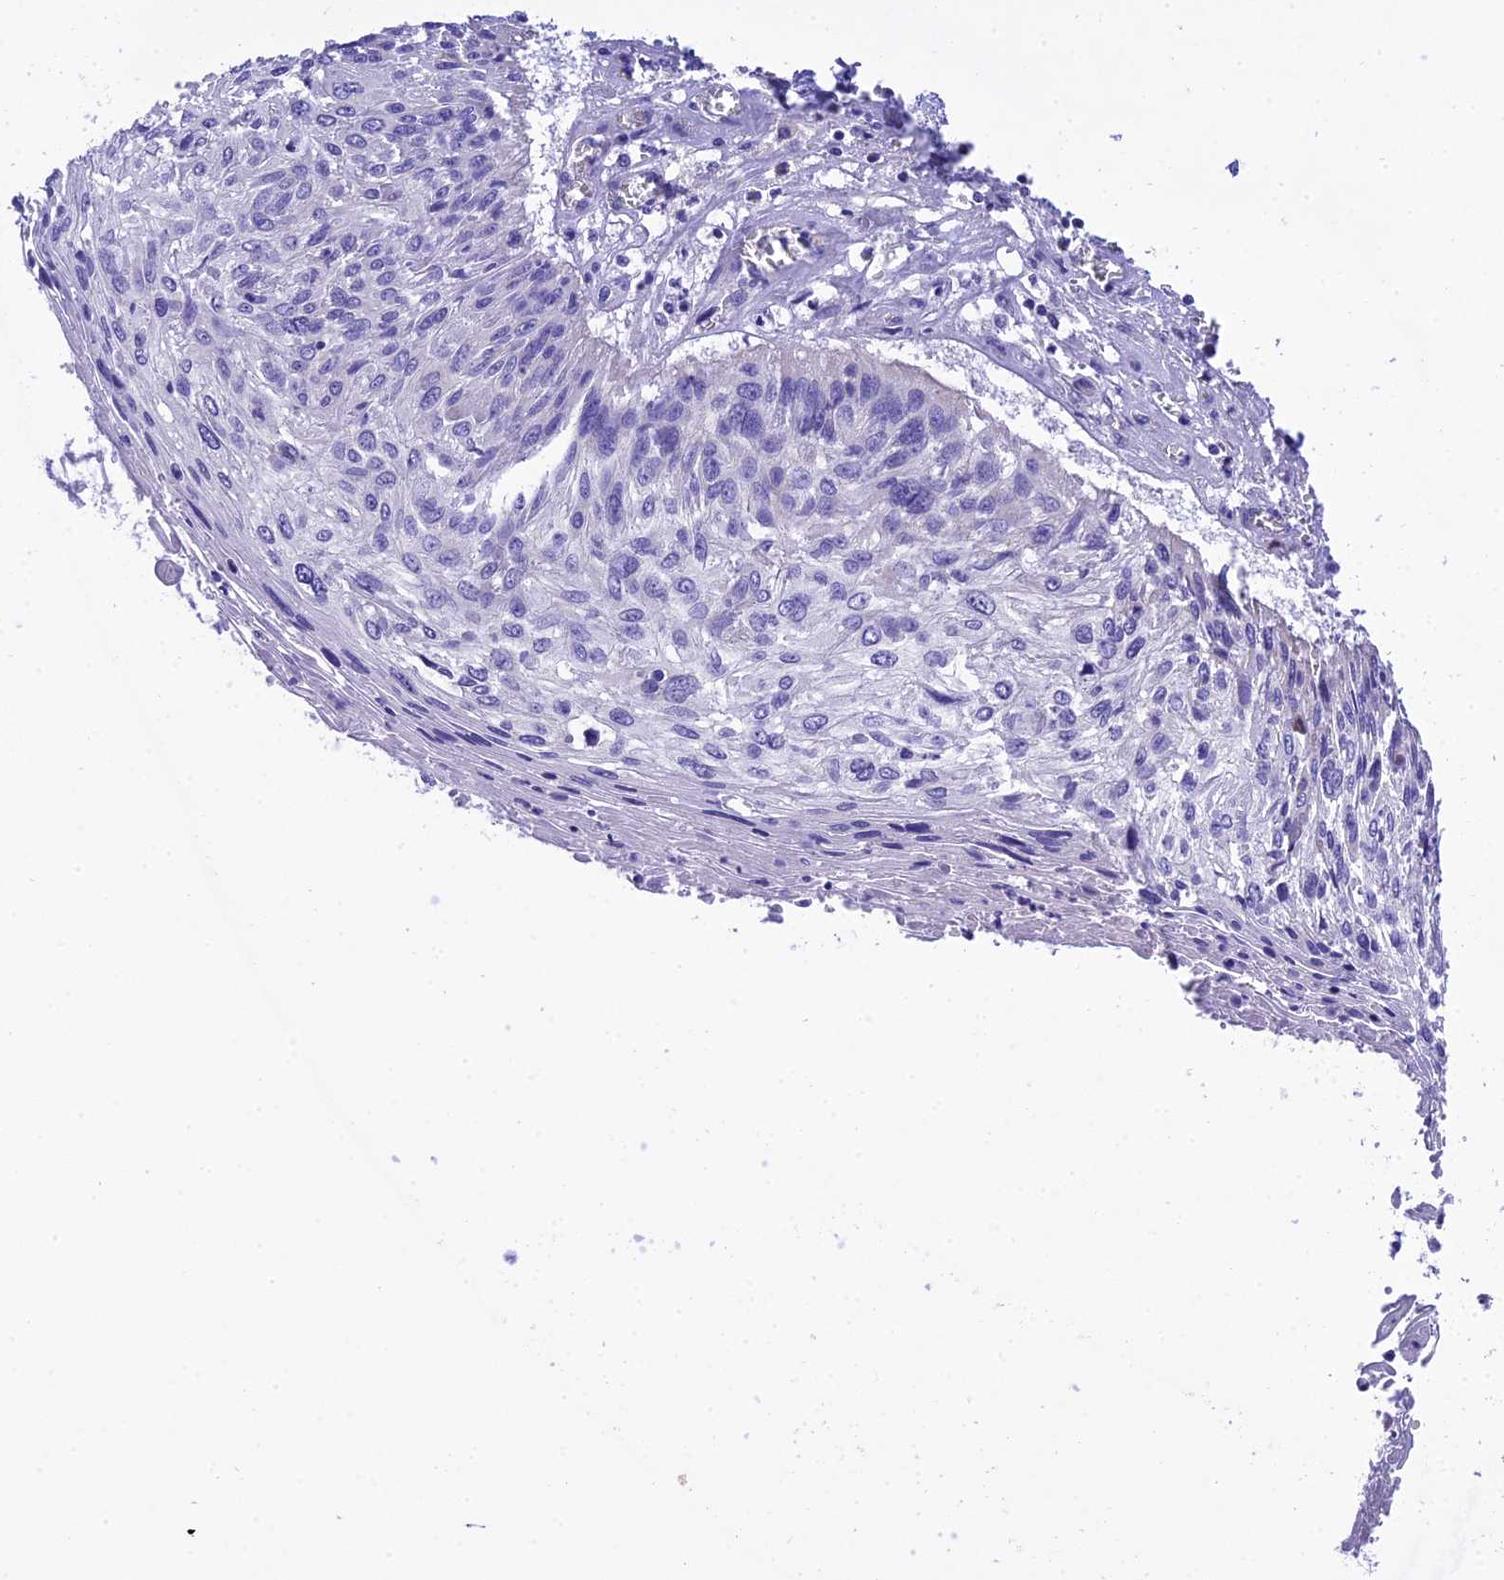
{"staining": {"intensity": "negative", "quantity": "none", "location": "none"}, "tissue": "cervical cancer", "cell_type": "Tumor cells", "image_type": "cancer", "snomed": [{"axis": "morphology", "description": "Squamous cell carcinoma, NOS"}, {"axis": "topography", "description": "Cervix"}], "caption": "Tumor cells are negative for protein expression in human cervical squamous cell carcinoma.", "gene": "MS4A5", "patient": {"sex": "female", "age": 51}}